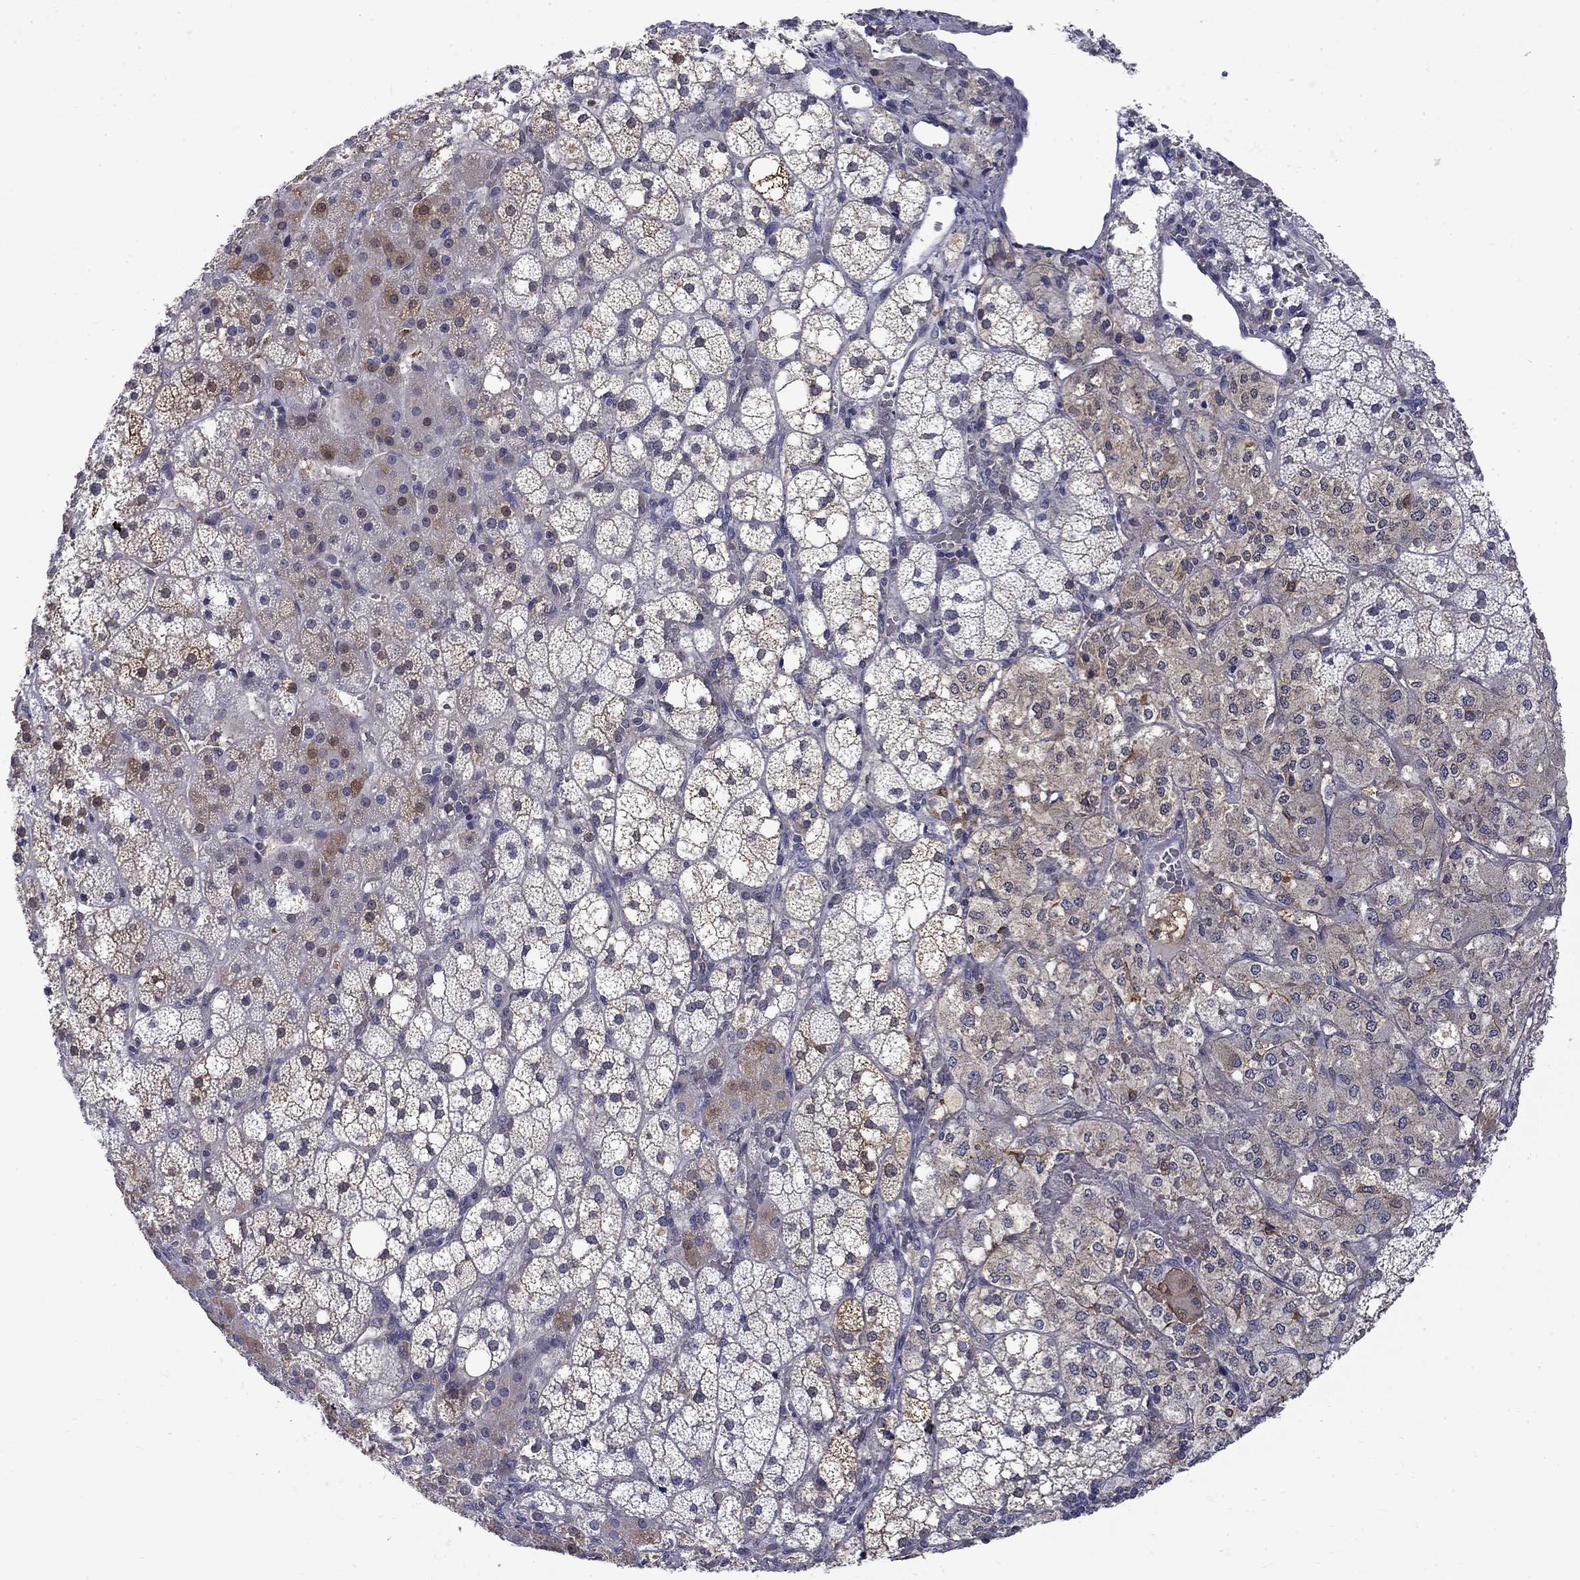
{"staining": {"intensity": "strong", "quantity": "<25%", "location": "cytoplasmic/membranous"}, "tissue": "adrenal gland", "cell_type": "Glandular cells", "image_type": "normal", "snomed": [{"axis": "morphology", "description": "Normal tissue, NOS"}, {"axis": "topography", "description": "Adrenal gland"}], "caption": "Immunohistochemical staining of benign adrenal gland demonstrates strong cytoplasmic/membranous protein expression in approximately <25% of glandular cells. Using DAB (brown) and hematoxylin (blue) stains, captured at high magnification using brightfield microscopy.", "gene": "PCBP2", "patient": {"sex": "male", "age": 53}}